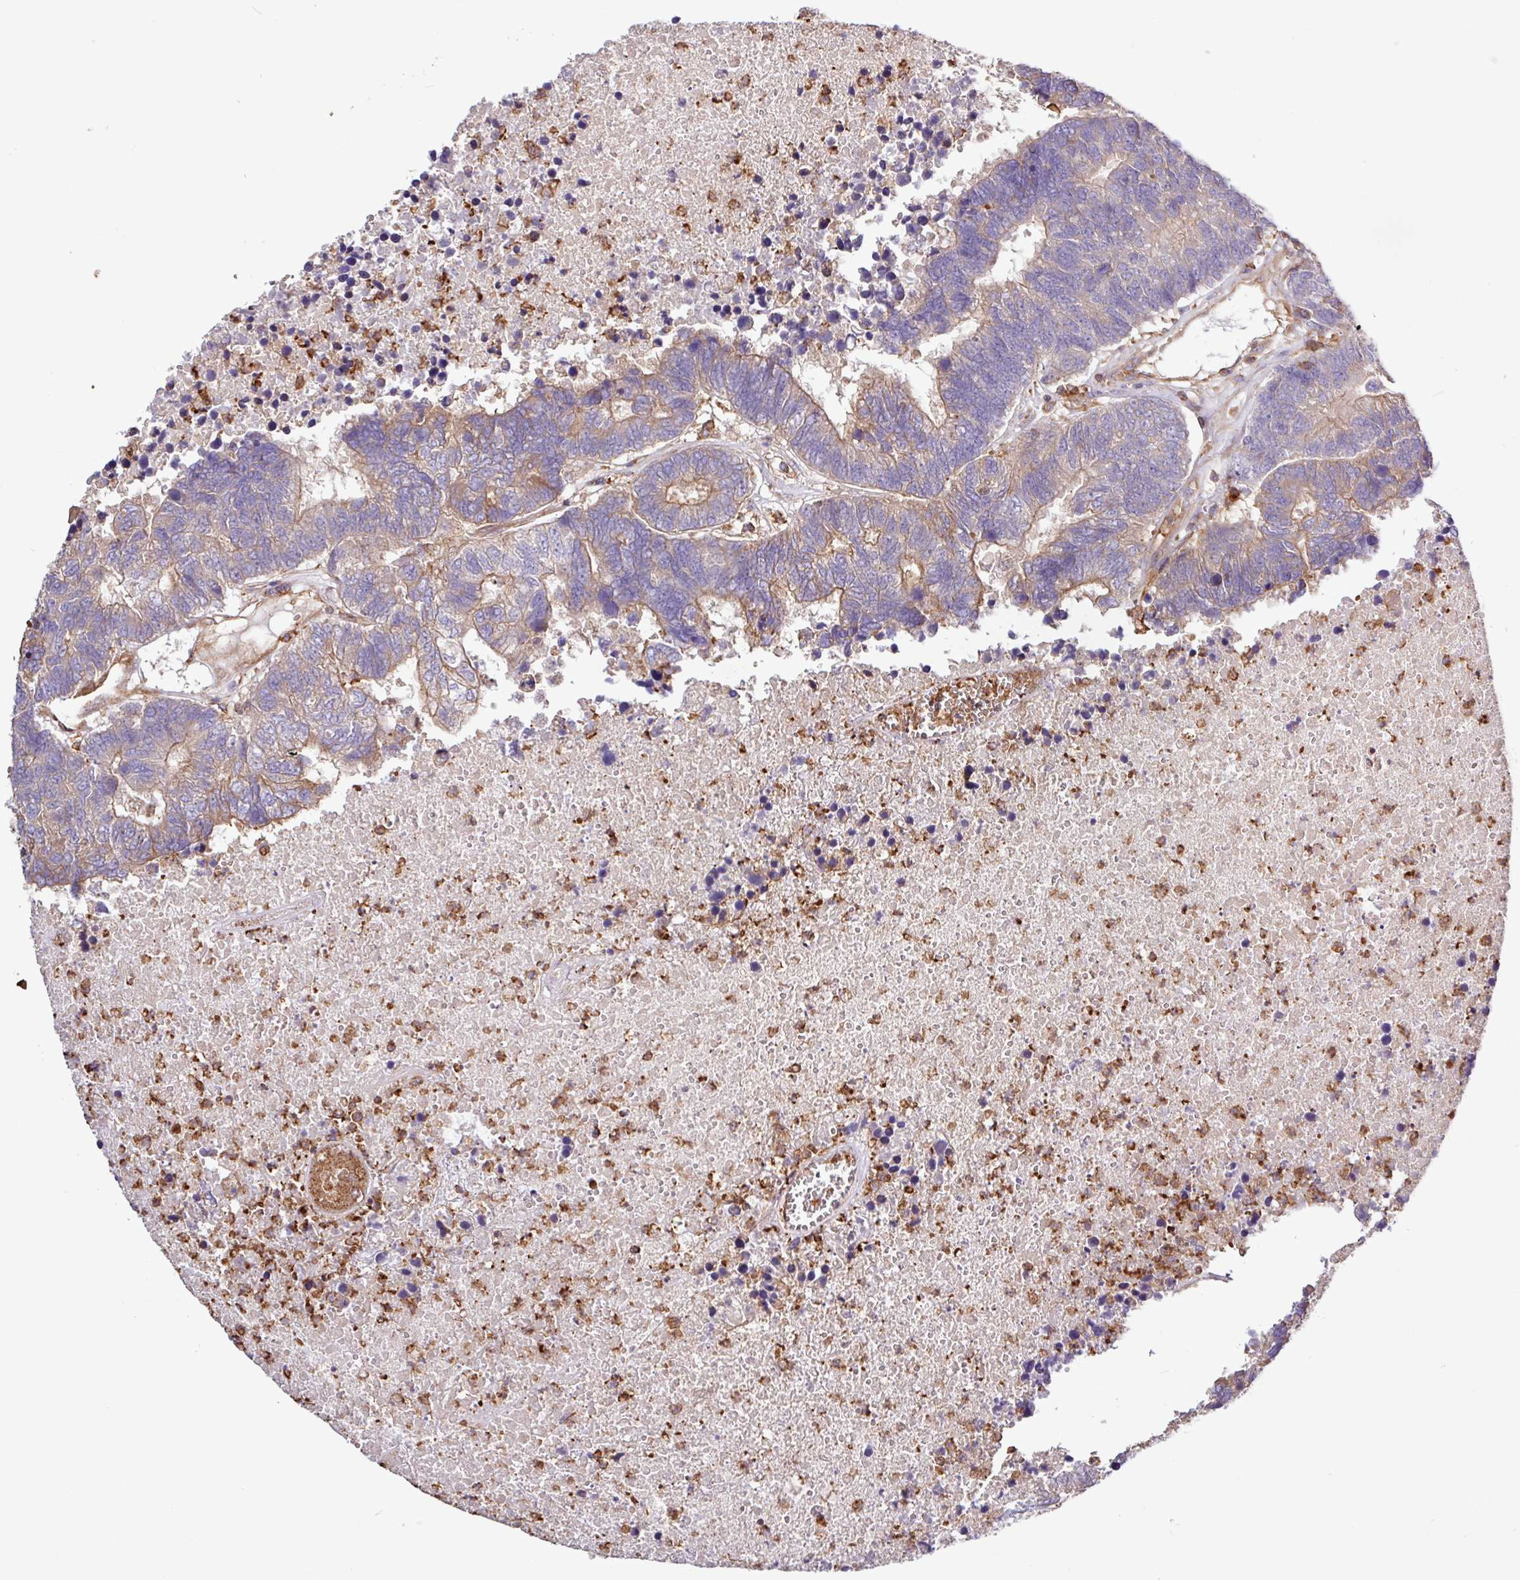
{"staining": {"intensity": "moderate", "quantity": "25%-75%", "location": "cytoplasmic/membranous"}, "tissue": "colorectal cancer", "cell_type": "Tumor cells", "image_type": "cancer", "snomed": [{"axis": "morphology", "description": "Adenocarcinoma, NOS"}, {"axis": "topography", "description": "Colon"}], "caption": "Immunohistochemistry photomicrograph of neoplastic tissue: human adenocarcinoma (colorectal) stained using IHC reveals medium levels of moderate protein expression localized specifically in the cytoplasmic/membranous of tumor cells, appearing as a cytoplasmic/membranous brown color.", "gene": "ACTR3", "patient": {"sex": "female", "age": 48}}